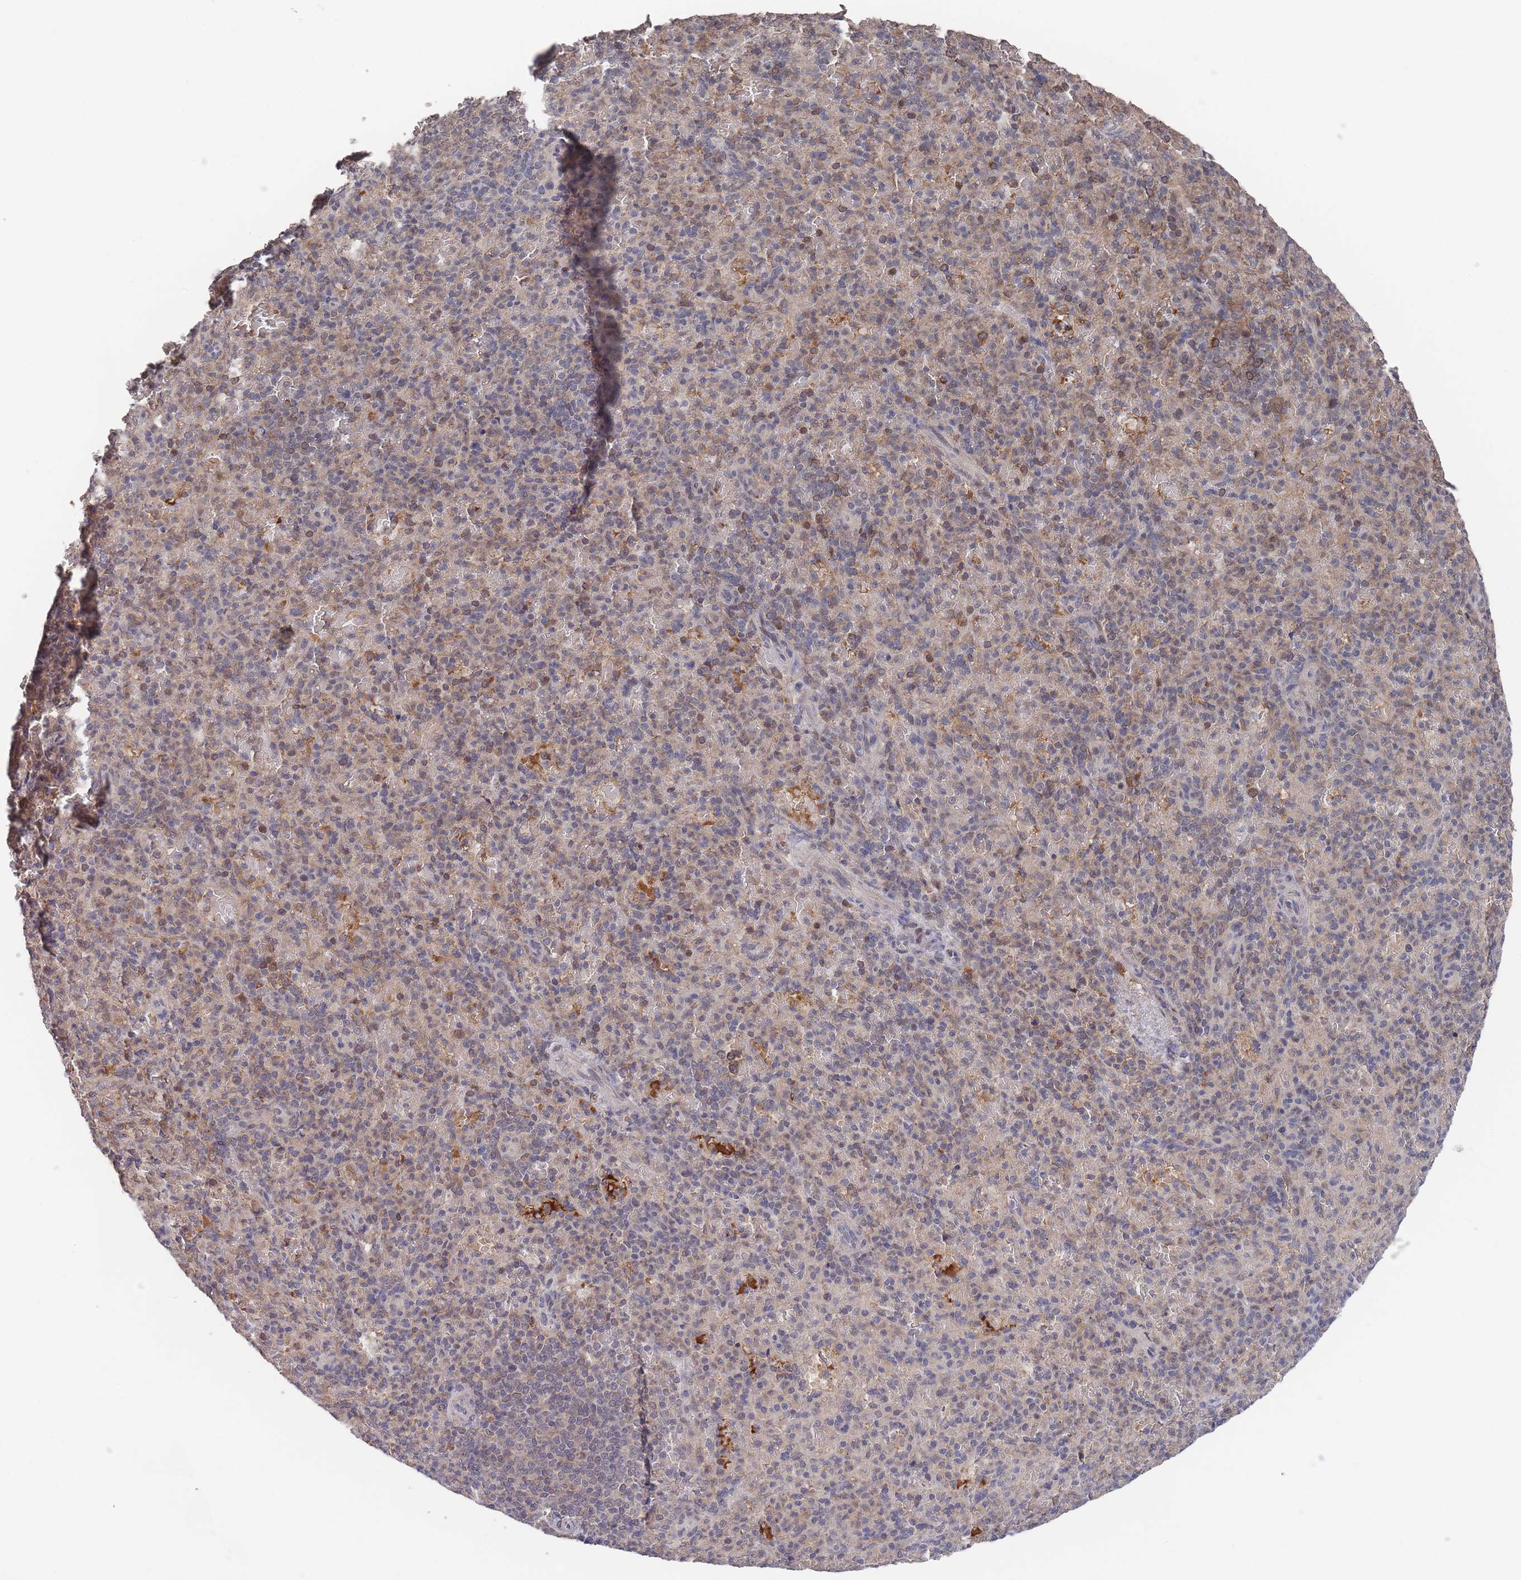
{"staining": {"intensity": "strong", "quantity": "<25%", "location": "cytoplasmic/membranous"}, "tissue": "spleen", "cell_type": "Cells in red pulp", "image_type": "normal", "snomed": [{"axis": "morphology", "description": "Normal tissue, NOS"}, {"axis": "topography", "description": "Spleen"}], "caption": "Immunohistochemistry of benign human spleen demonstrates medium levels of strong cytoplasmic/membranous expression in about <25% of cells in red pulp.", "gene": "SF3B1", "patient": {"sex": "female", "age": 74}}